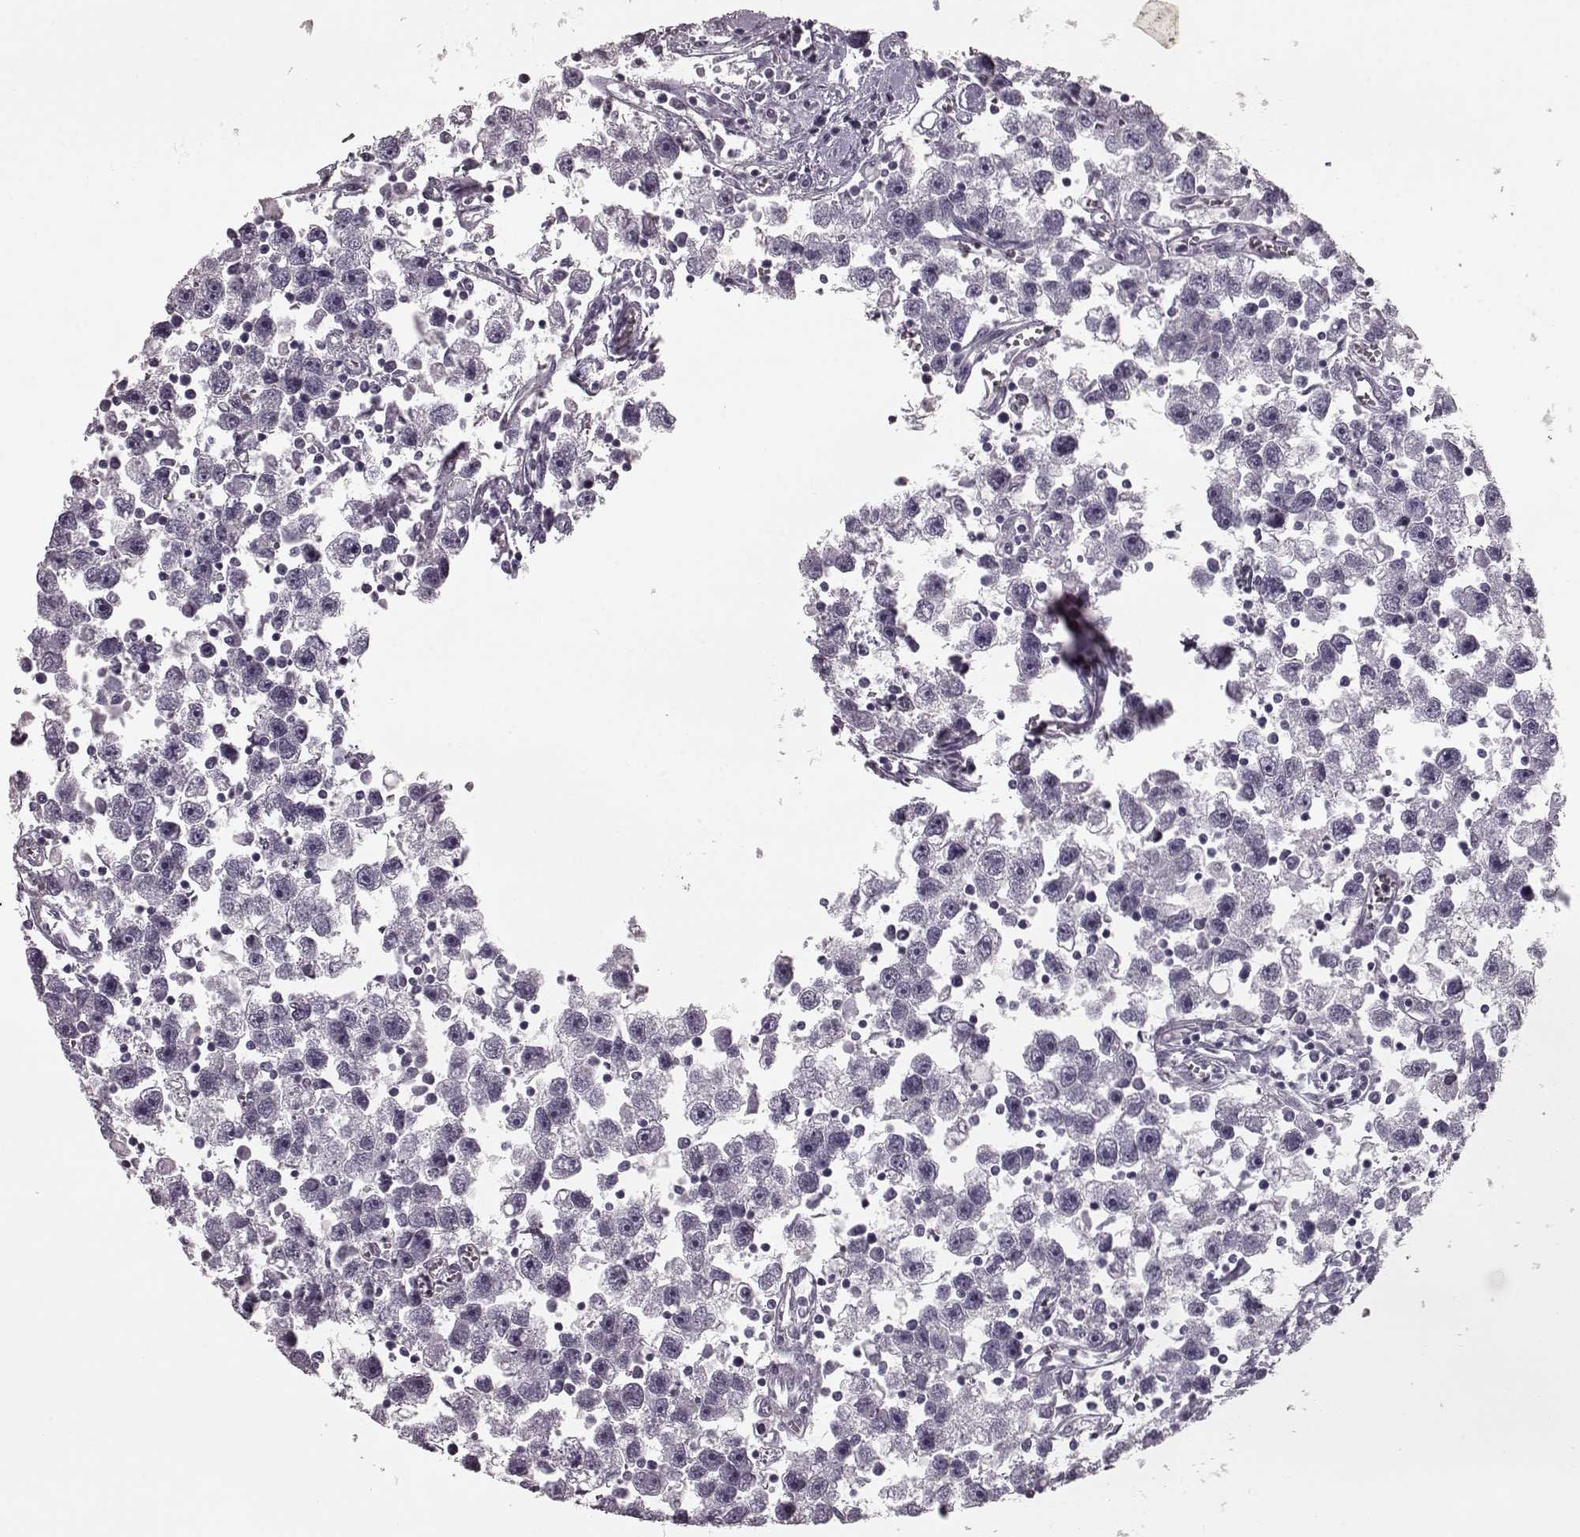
{"staining": {"intensity": "negative", "quantity": "none", "location": "none"}, "tissue": "testis cancer", "cell_type": "Tumor cells", "image_type": "cancer", "snomed": [{"axis": "morphology", "description": "Seminoma, NOS"}, {"axis": "topography", "description": "Testis"}], "caption": "Immunohistochemistry histopathology image of seminoma (testis) stained for a protein (brown), which demonstrates no staining in tumor cells.", "gene": "CST7", "patient": {"sex": "male", "age": 30}}